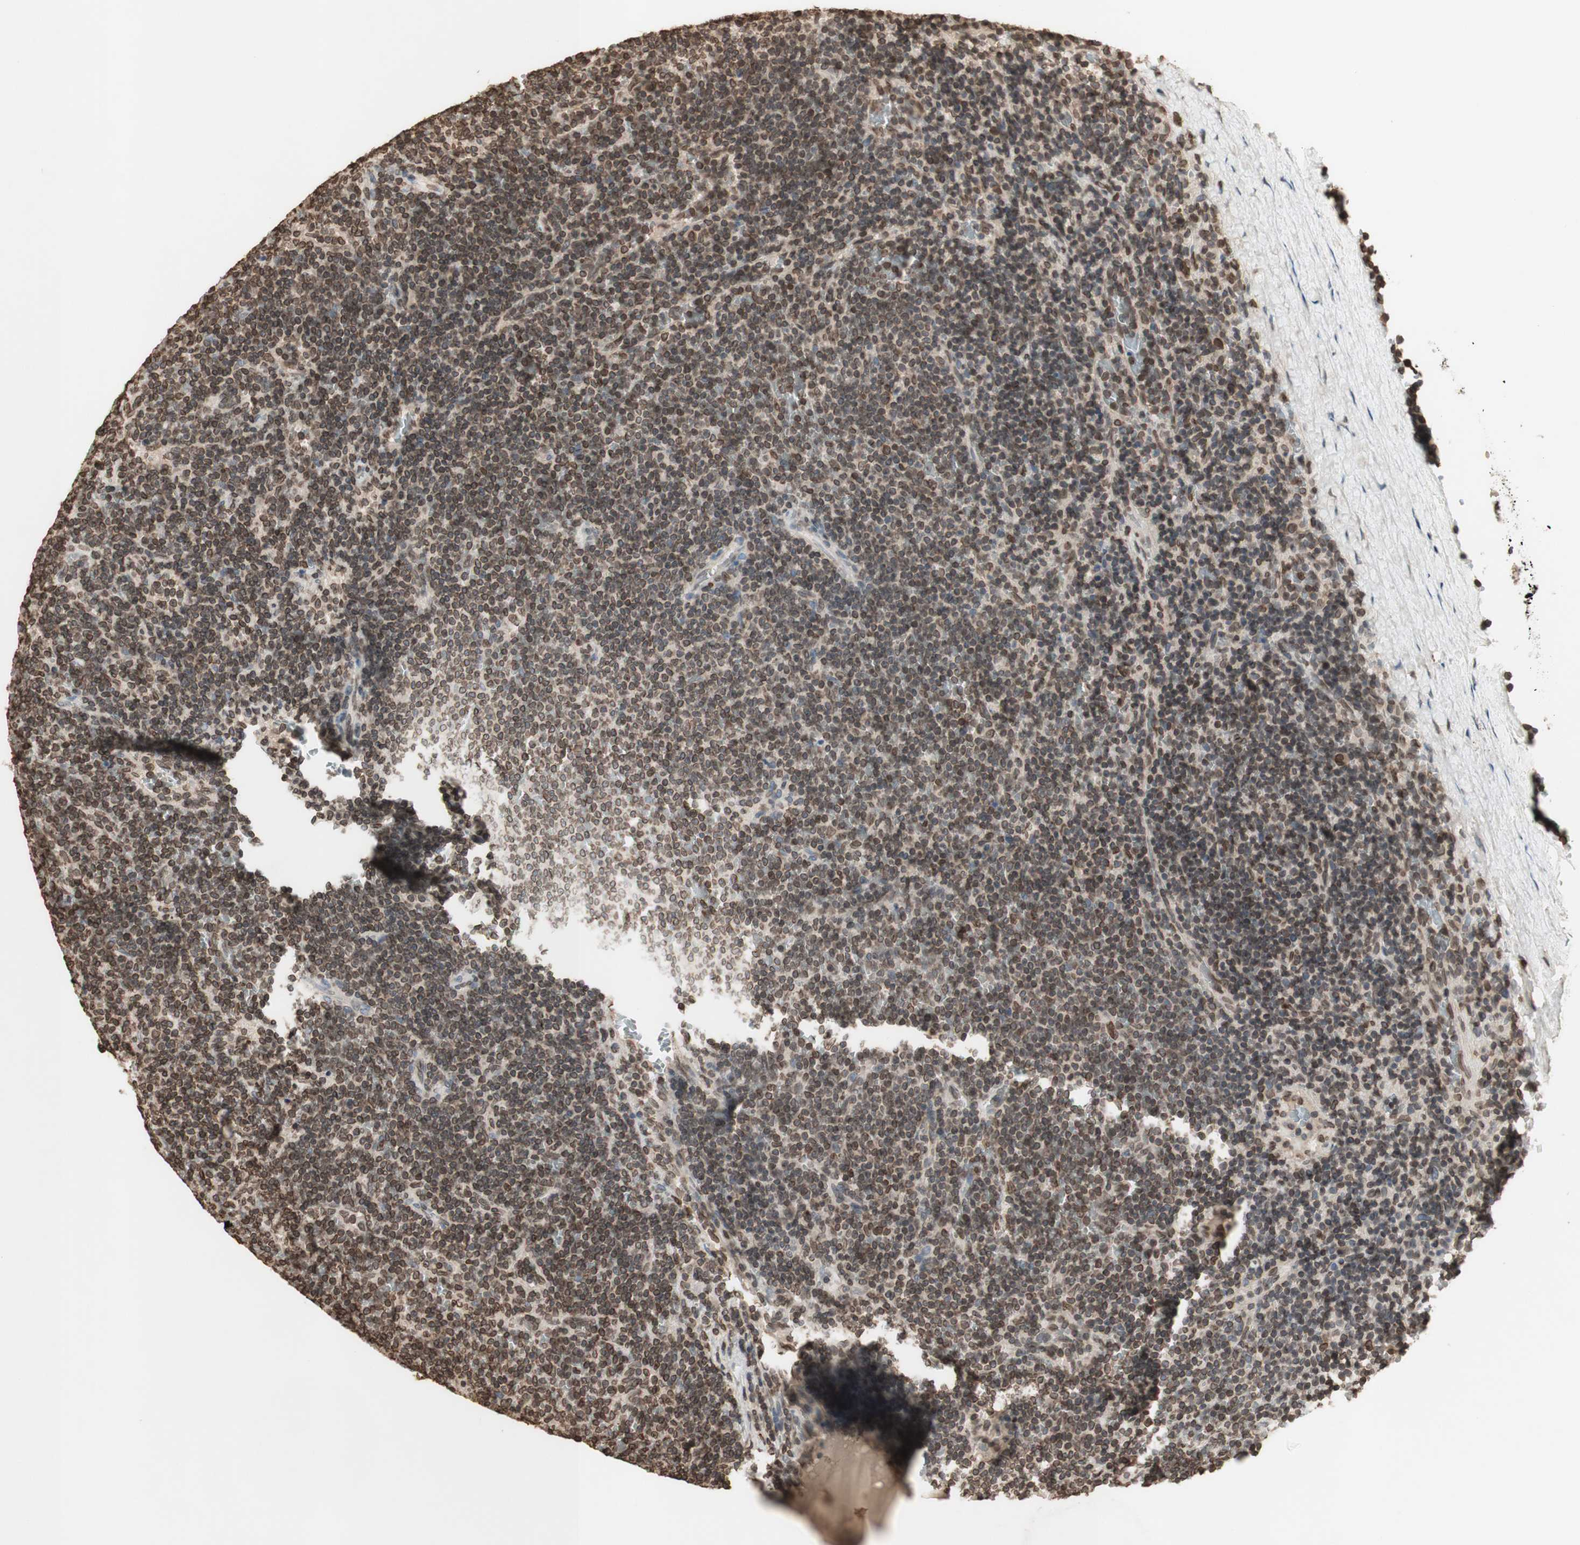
{"staining": {"intensity": "moderate", "quantity": "25%-75%", "location": "cytoplasmic/membranous,nuclear"}, "tissue": "lymphoma", "cell_type": "Tumor cells", "image_type": "cancer", "snomed": [{"axis": "morphology", "description": "Malignant lymphoma, non-Hodgkin's type, Low grade"}, {"axis": "topography", "description": "Spleen"}], "caption": "Tumor cells display moderate cytoplasmic/membranous and nuclear staining in approximately 25%-75% of cells in lymphoma.", "gene": "TMPO", "patient": {"sex": "female", "age": 50}}